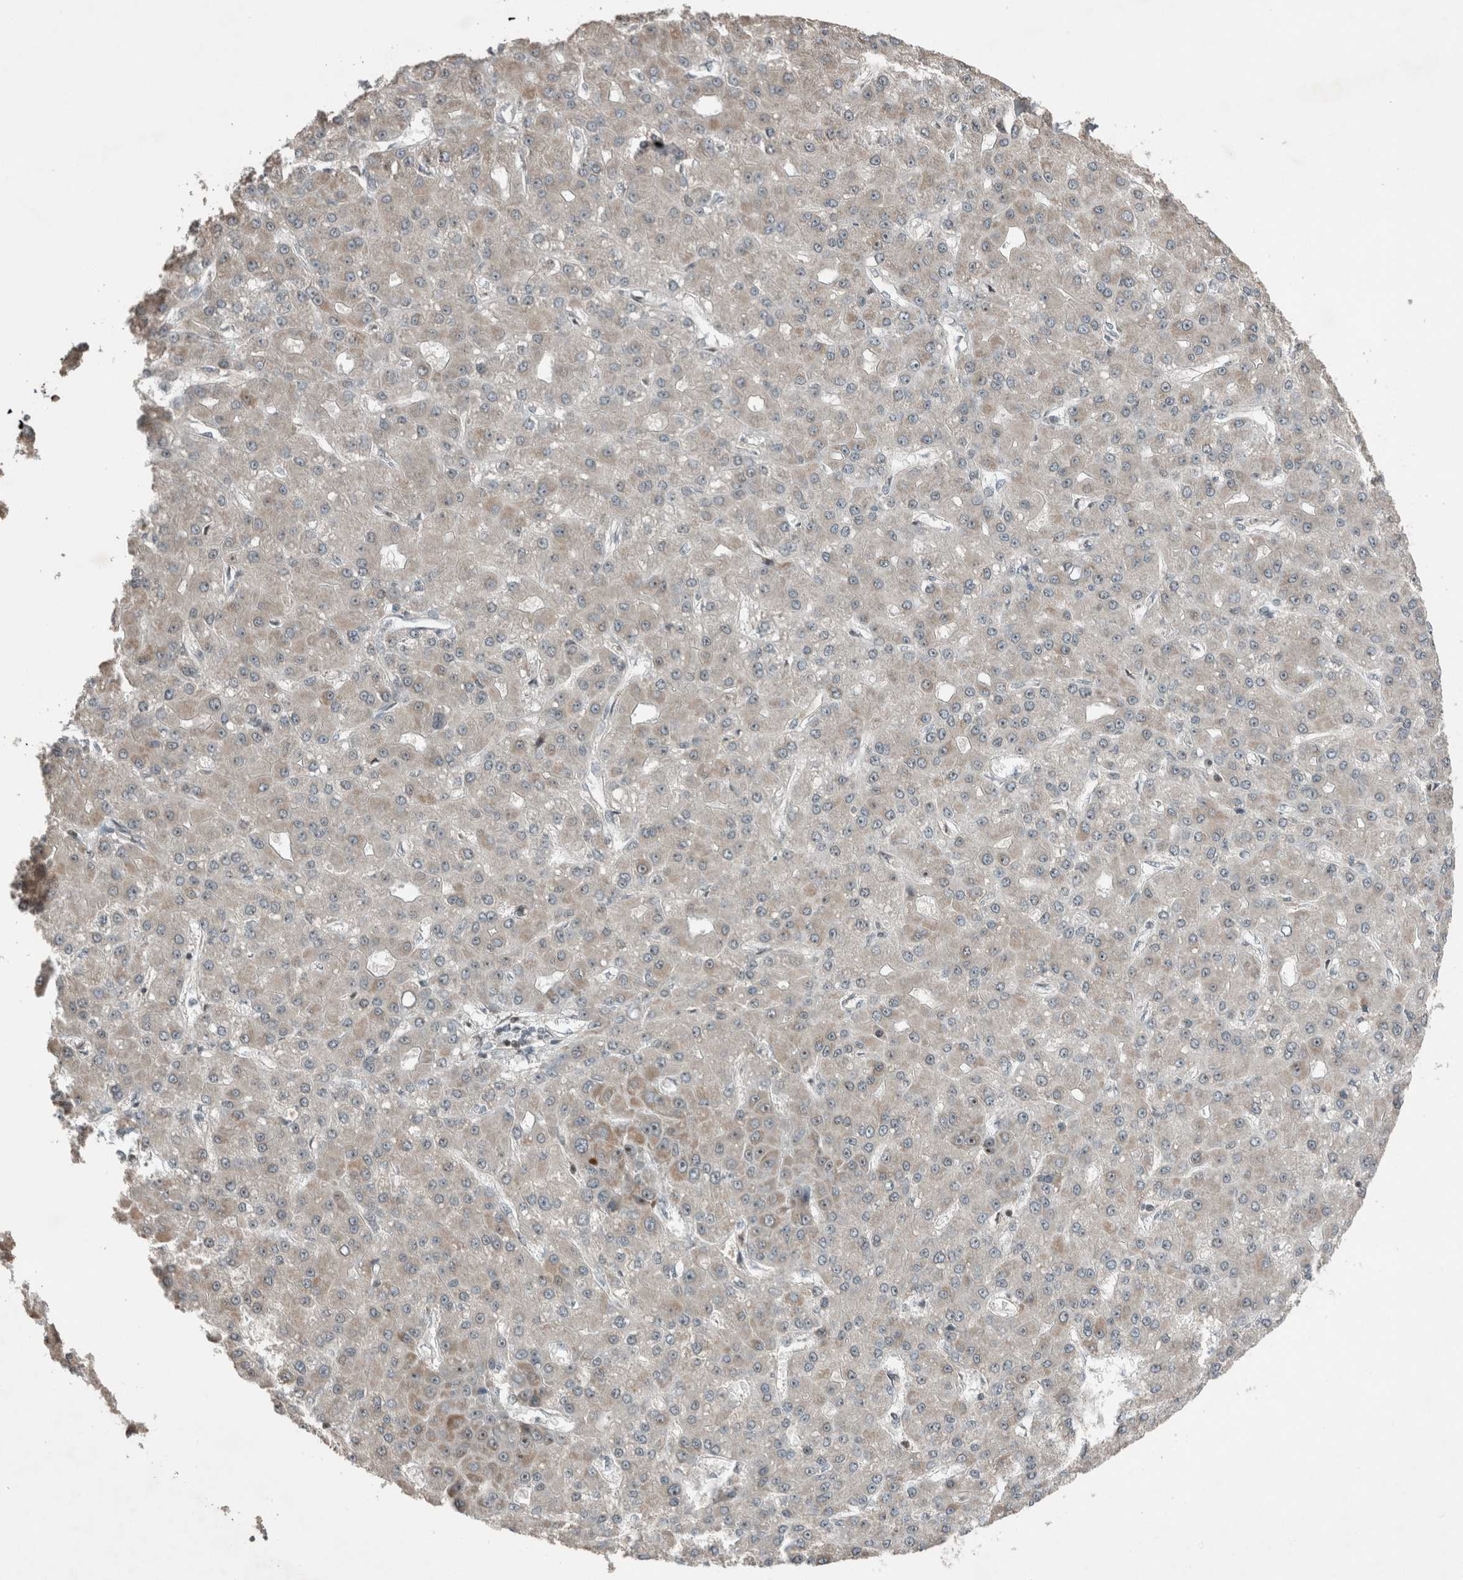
{"staining": {"intensity": "negative", "quantity": "none", "location": "none"}, "tissue": "liver cancer", "cell_type": "Tumor cells", "image_type": "cancer", "snomed": [{"axis": "morphology", "description": "Carcinoma, Hepatocellular, NOS"}, {"axis": "topography", "description": "Liver"}], "caption": "An immunohistochemistry (IHC) histopathology image of hepatocellular carcinoma (liver) is shown. There is no staining in tumor cells of hepatocellular carcinoma (liver).", "gene": "RPF1", "patient": {"sex": "male", "age": 67}}